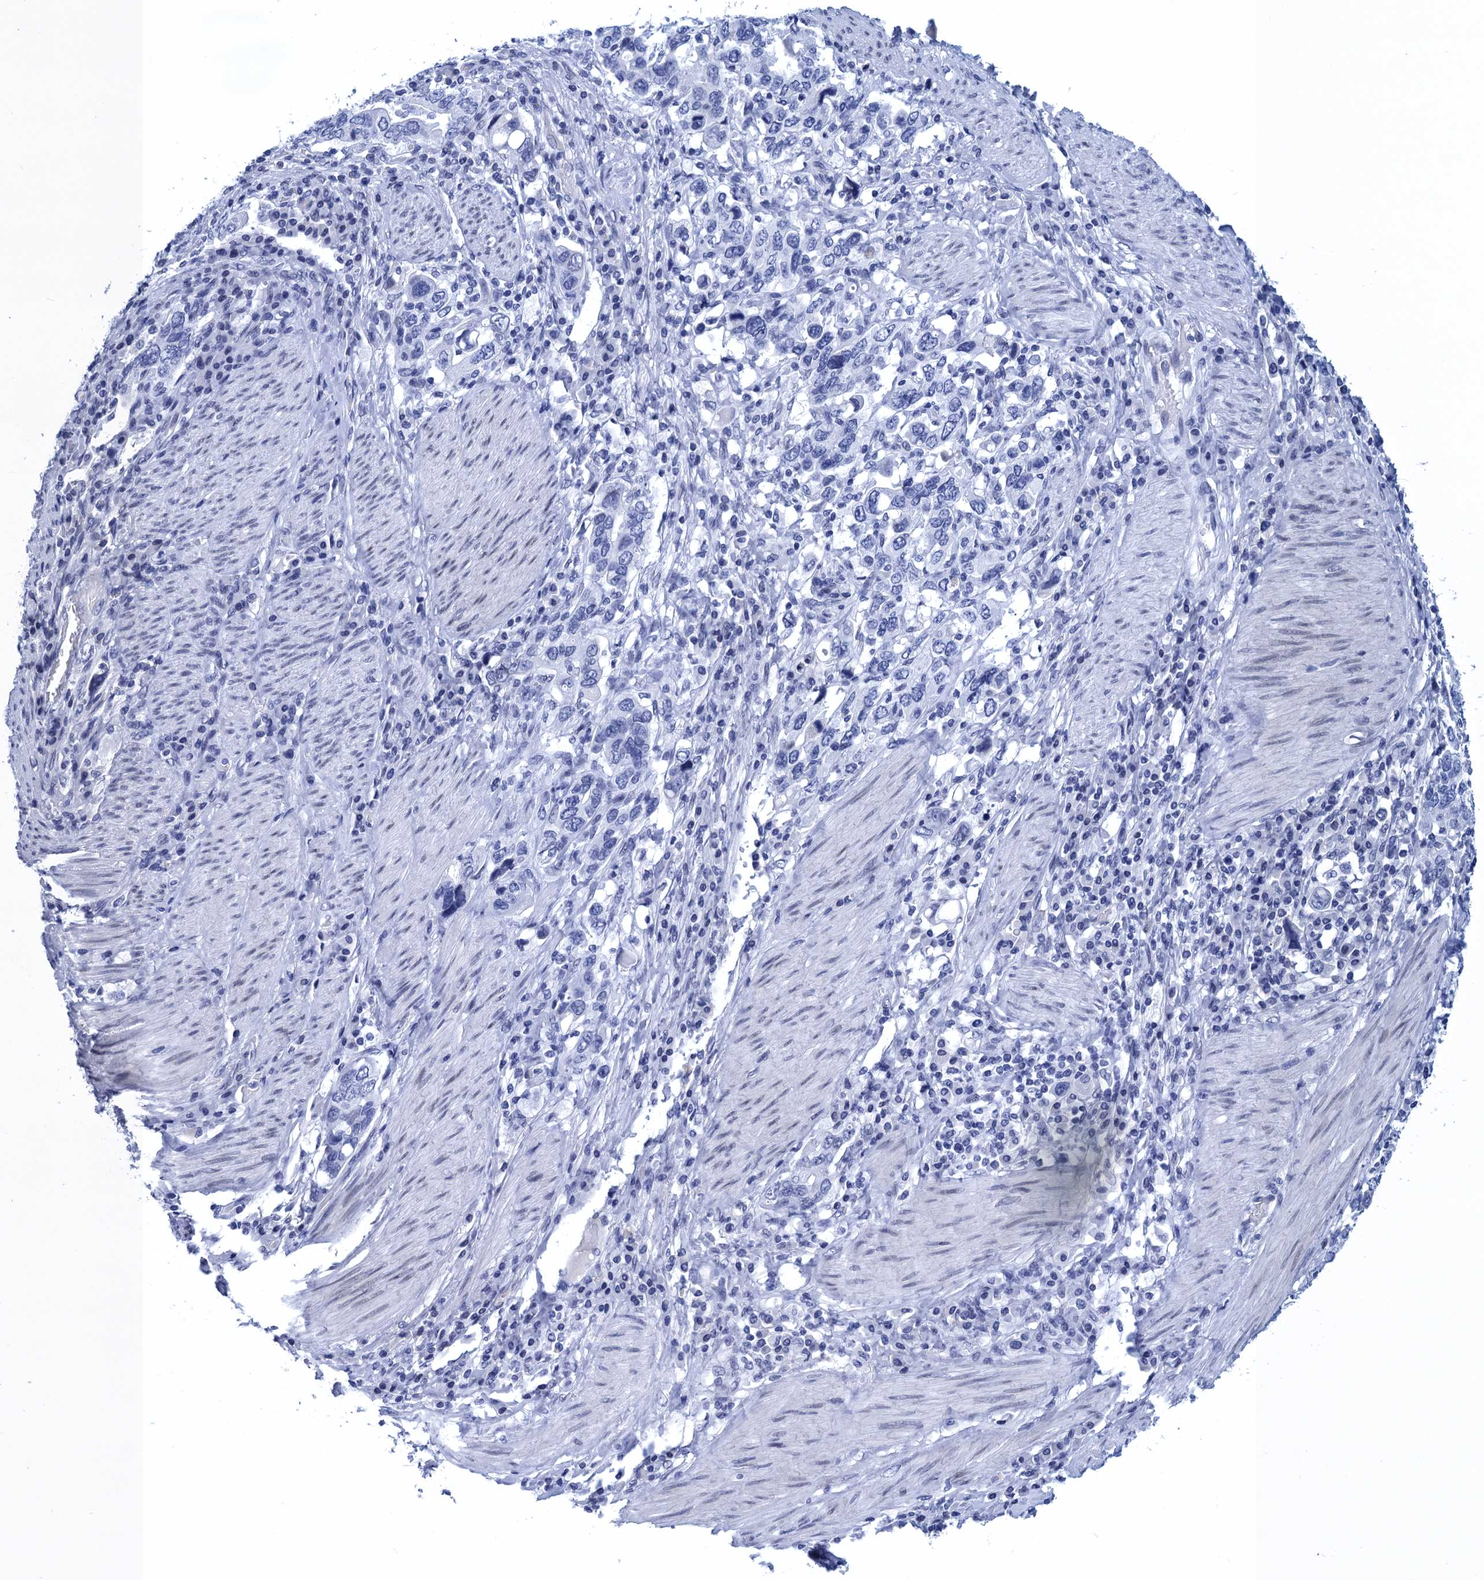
{"staining": {"intensity": "negative", "quantity": "none", "location": "none"}, "tissue": "stomach cancer", "cell_type": "Tumor cells", "image_type": "cancer", "snomed": [{"axis": "morphology", "description": "Adenocarcinoma, NOS"}, {"axis": "topography", "description": "Stomach, upper"}], "caption": "DAB immunohistochemical staining of adenocarcinoma (stomach) demonstrates no significant staining in tumor cells. The staining is performed using DAB brown chromogen with nuclei counter-stained in using hematoxylin.", "gene": "METTL25", "patient": {"sex": "male", "age": 62}}